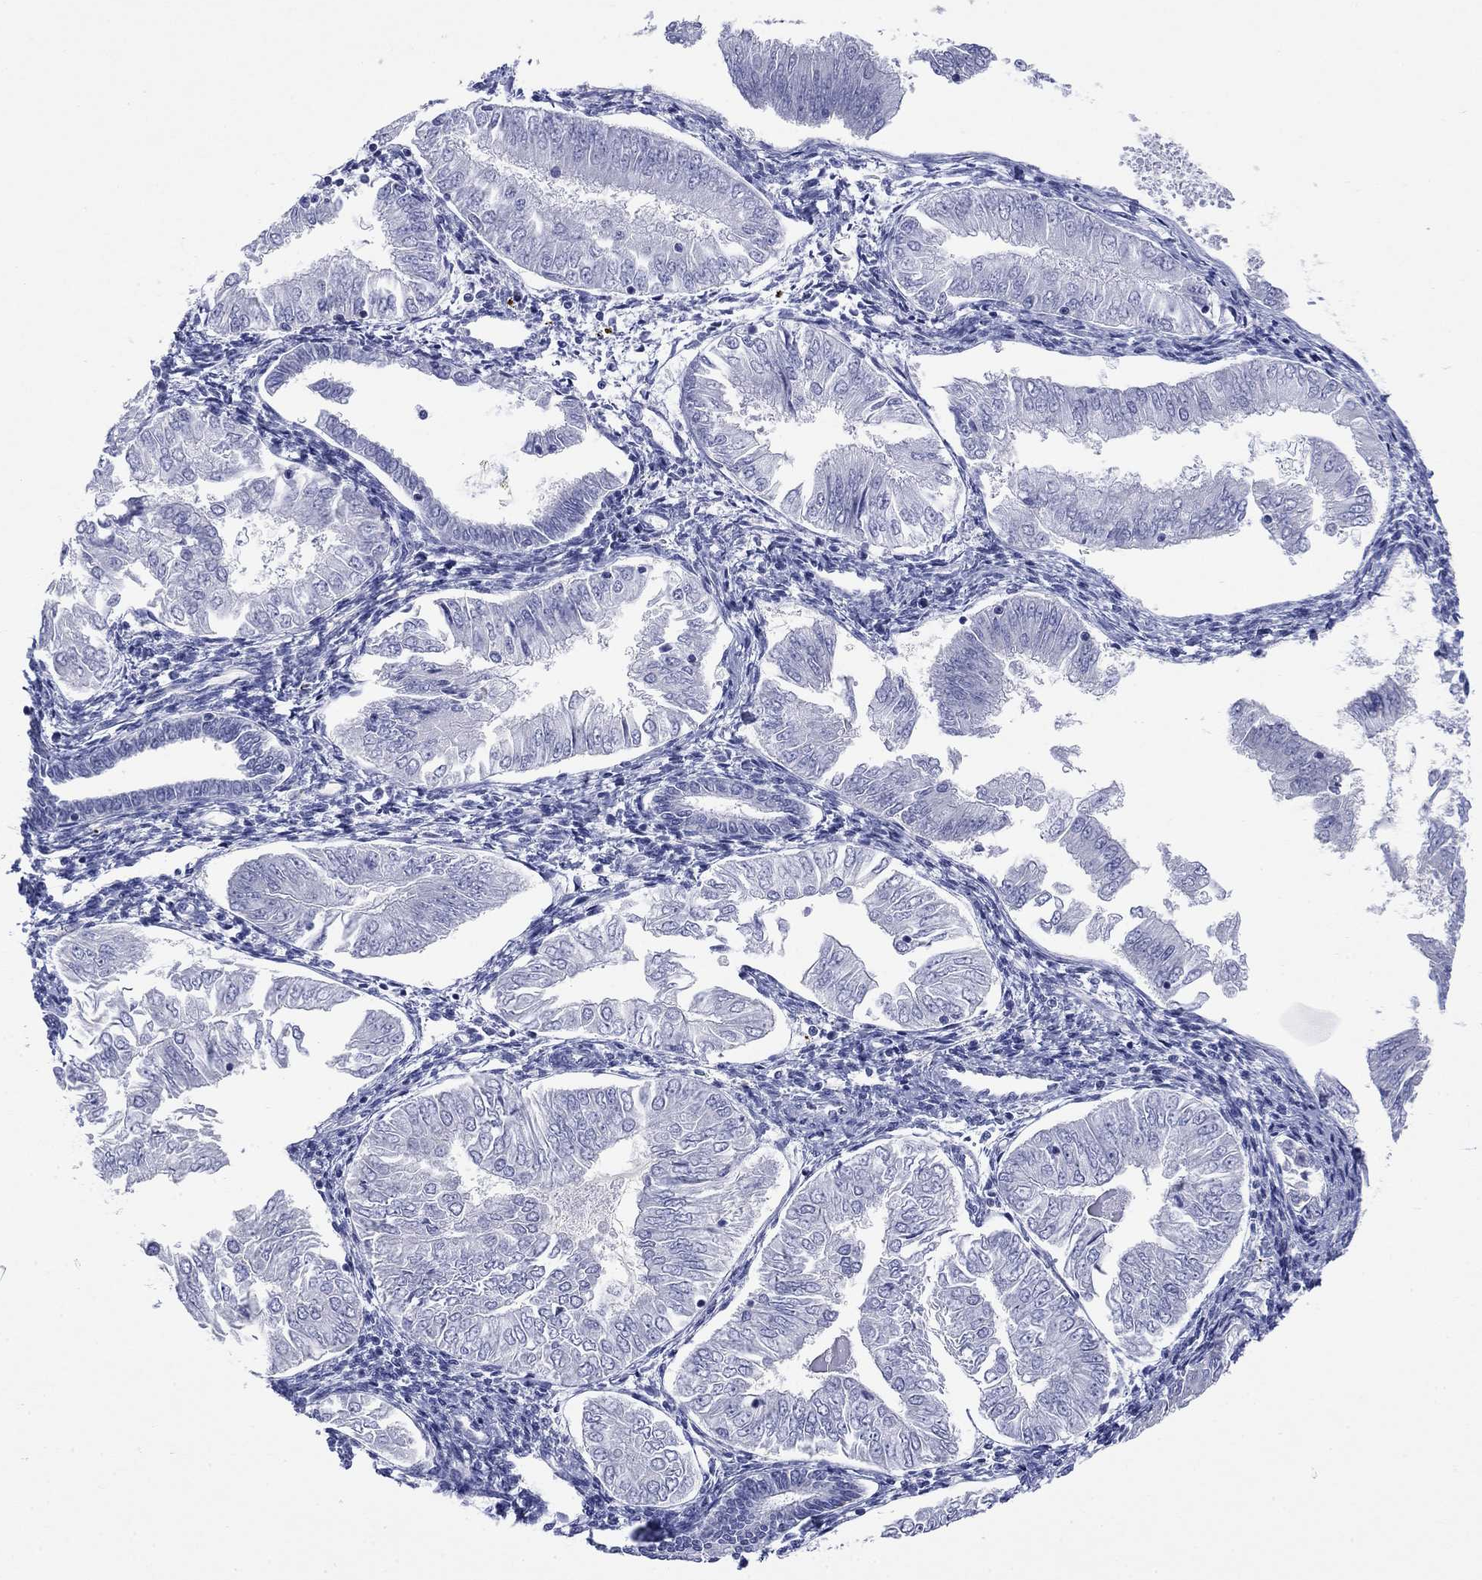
{"staining": {"intensity": "negative", "quantity": "none", "location": "none"}, "tissue": "endometrial cancer", "cell_type": "Tumor cells", "image_type": "cancer", "snomed": [{"axis": "morphology", "description": "Adenocarcinoma, NOS"}, {"axis": "topography", "description": "Endometrium"}], "caption": "The image displays no staining of tumor cells in endometrial cancer. Brightfield microscopy of immunohistochemistry stained with DAB (3,3'-diaminobenzidine) (brown) and hematoxylin (blue), captured at high magnification.", "gene": "PTPRZ1", "patient": {"sex": "female", "age": 53}}